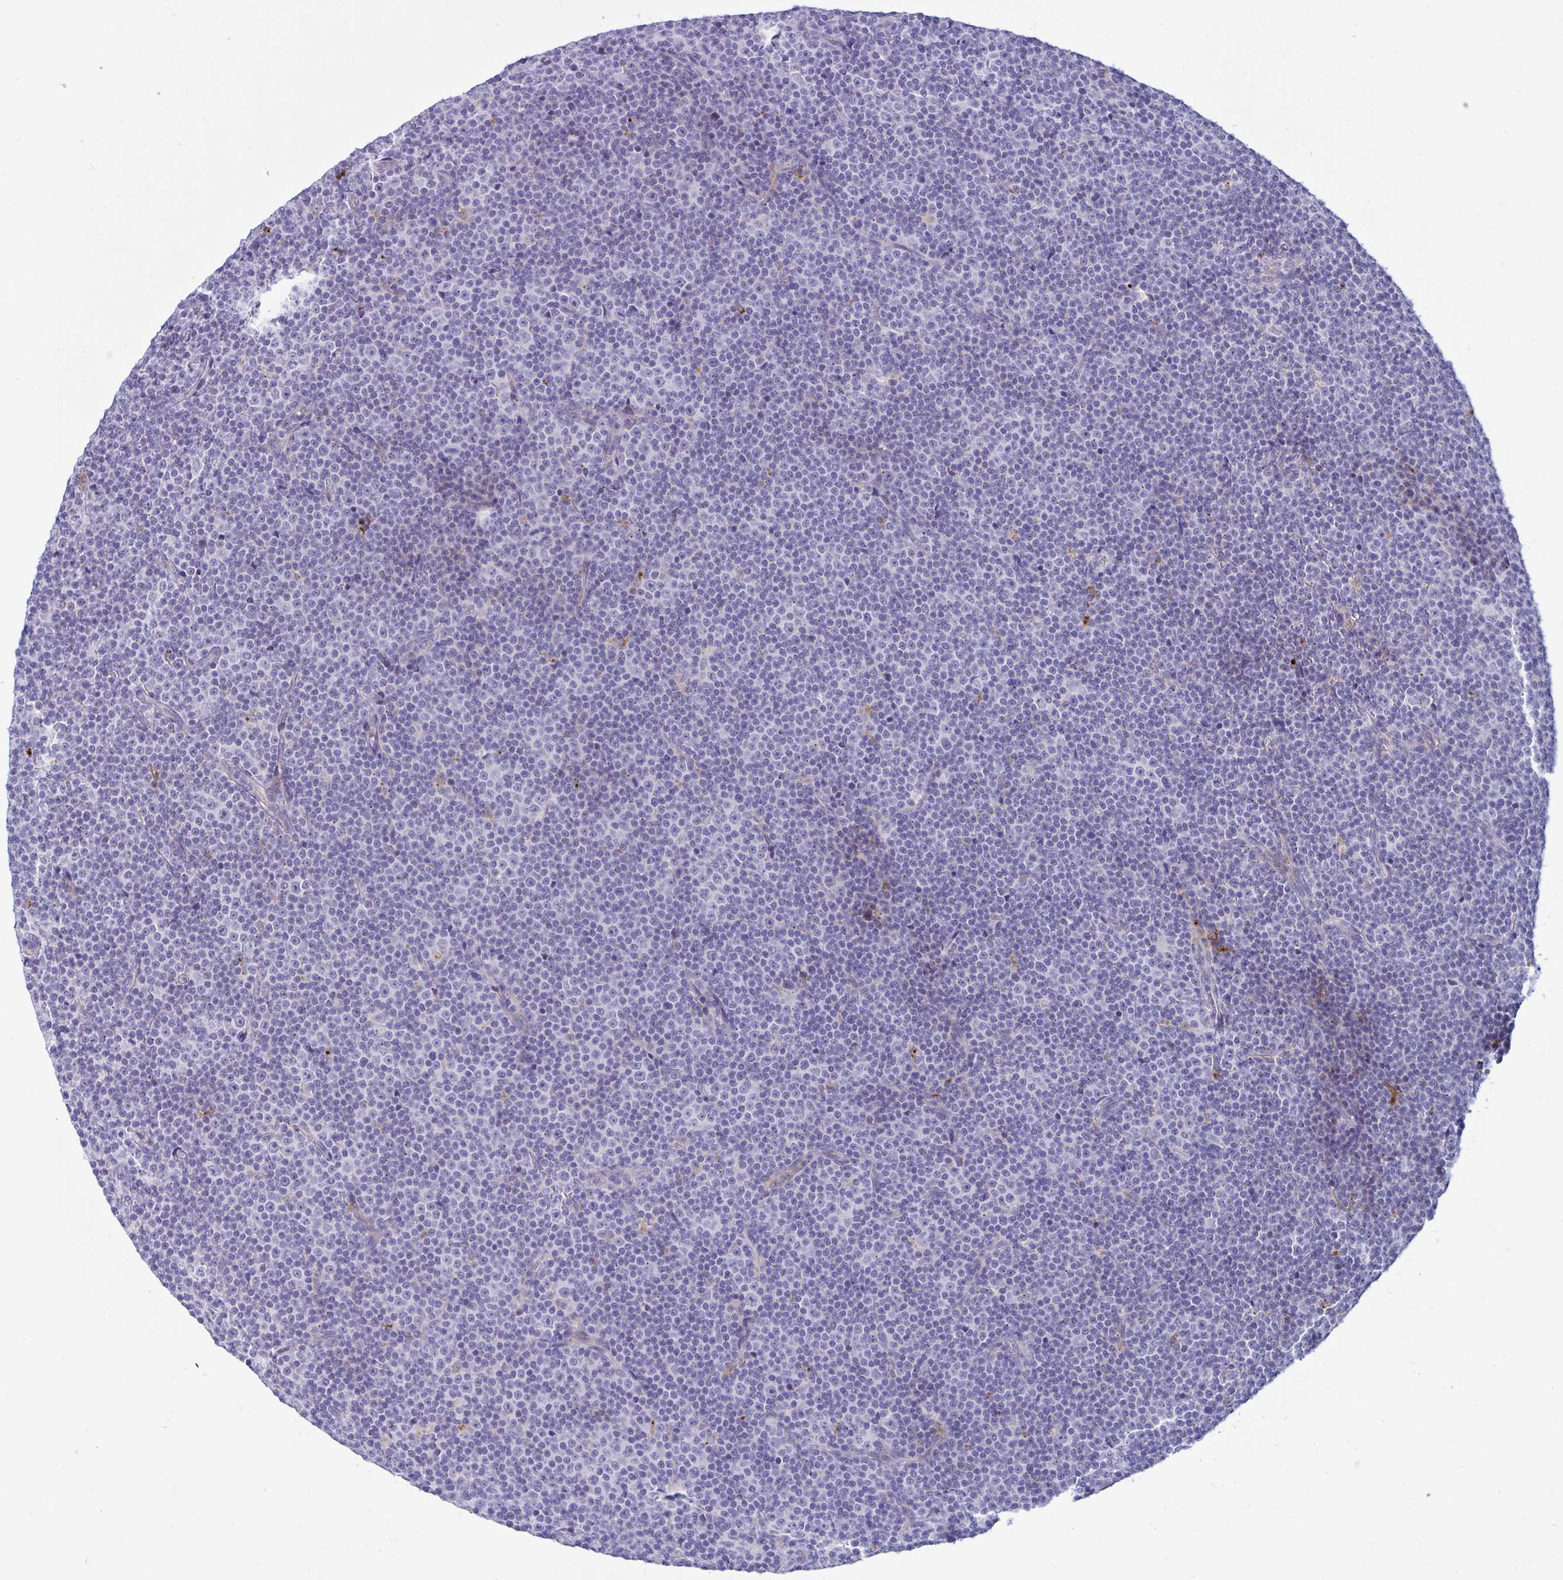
{"staining": {"intensity": "negative", "quantity": "none", "location": "none"}, "tissue": "lymphoma", "cell_type": "Tumor cells", "image_type": "cancer", "snomed": [{"axis": "morphology", "description": "Malignant lymphoma, non-Hodgkin's type, Low grade"}, {"axis": "topography", "description": "Lymph node"}], "caption": "There is no significant positivity in tumor cells of lymphoma. The staining was performed using DAB to visualize the protein expression in brown, while the nuclei were stained in blue with hematoxylin (Magnification: 20x).", "gene": "FAM219B", "patient": {"sex": "female", "age": 67}}